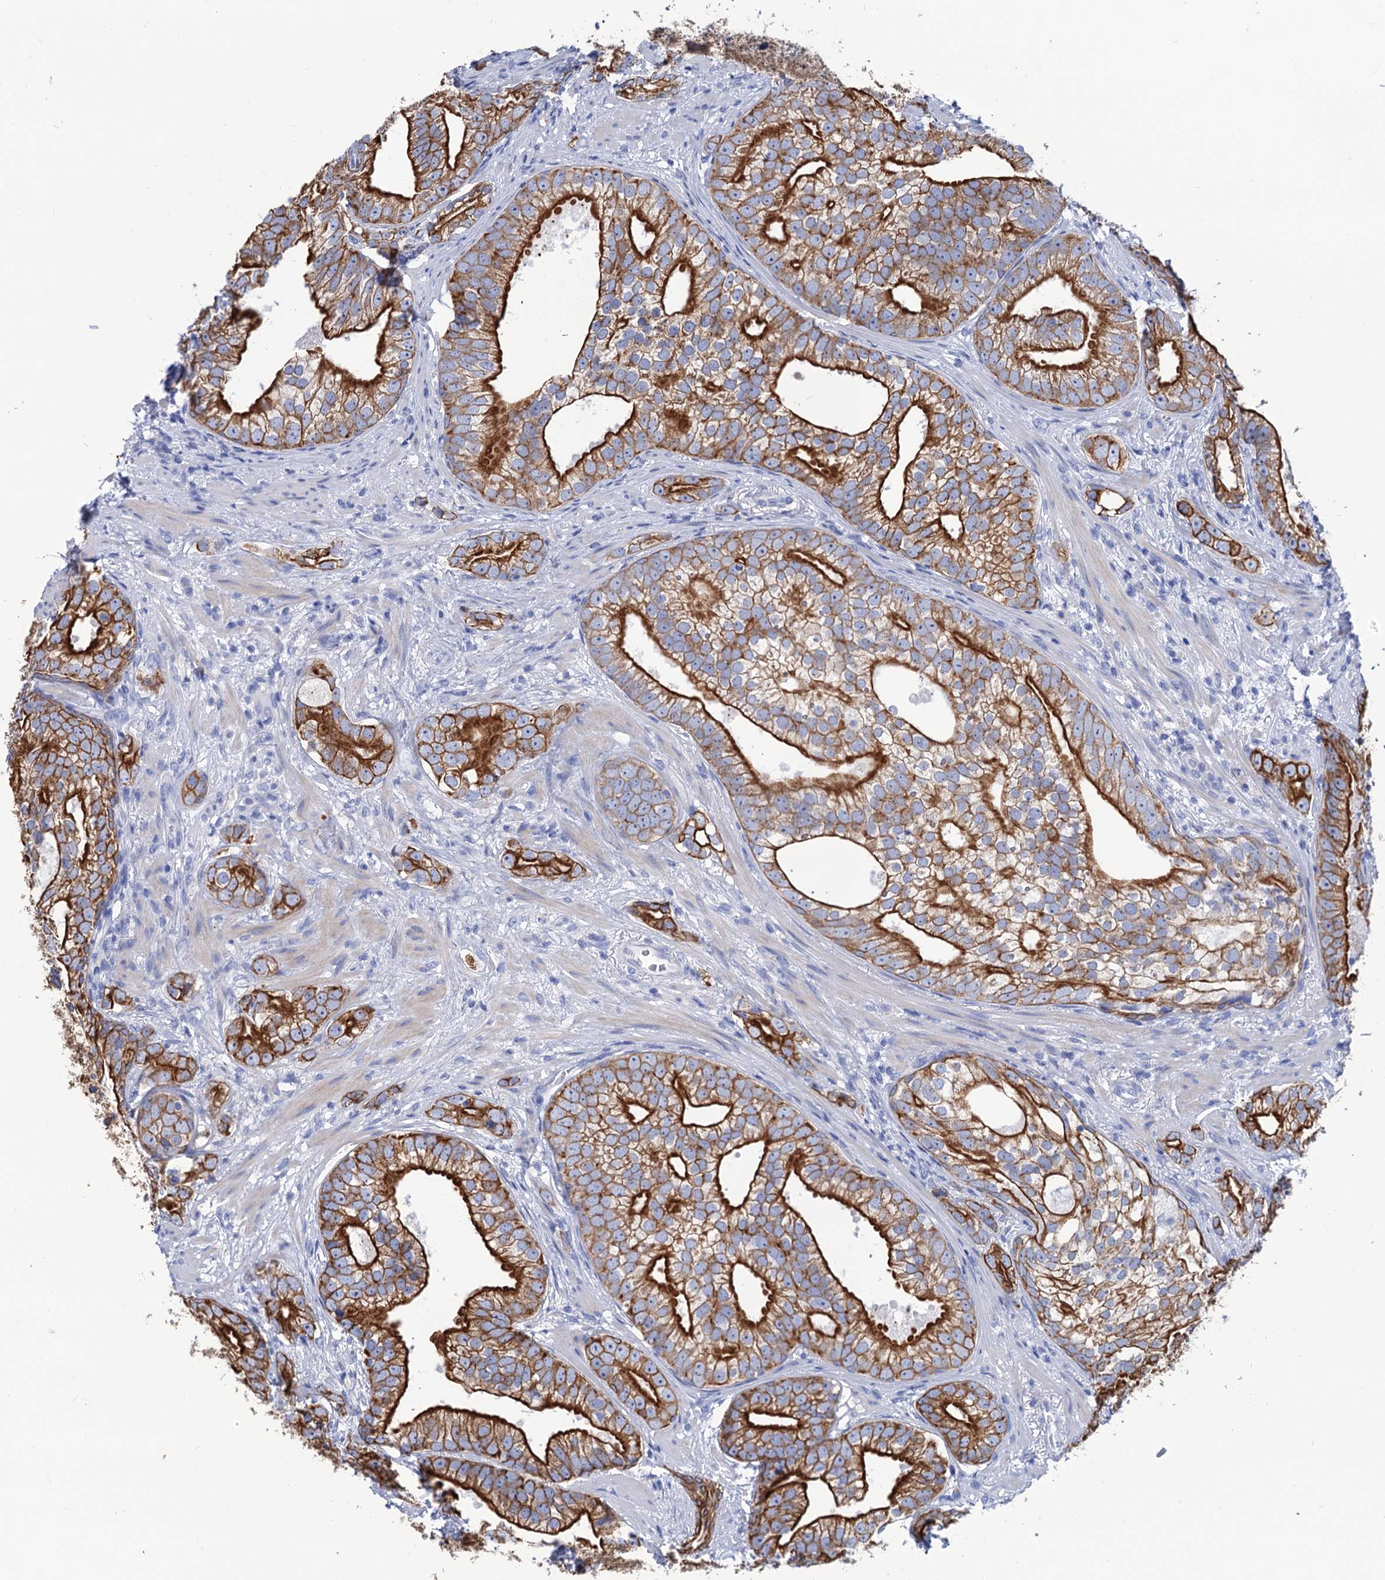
{"staining": {"intensity": "strong", "quantity": ">75%", "location": "cytoplasmic/membranous"}, "tissue": "prostate cancer", "cell_type": "Tumor cells", "image_type": "cancer", "snomed": [{"axis": "morphology", "description": "Adenocarcinoma, High grade"}, {"axis": "topography", "description": "Prostate"}], "caption": "Tumor cells show strong cytoplasmic/membranous staining in approximately >75% of cells in prostate cancer (adenocarcinoma (high-grade)).", "gene": "RAB3IP", "patient": {"sex": "male", "age": 75}}